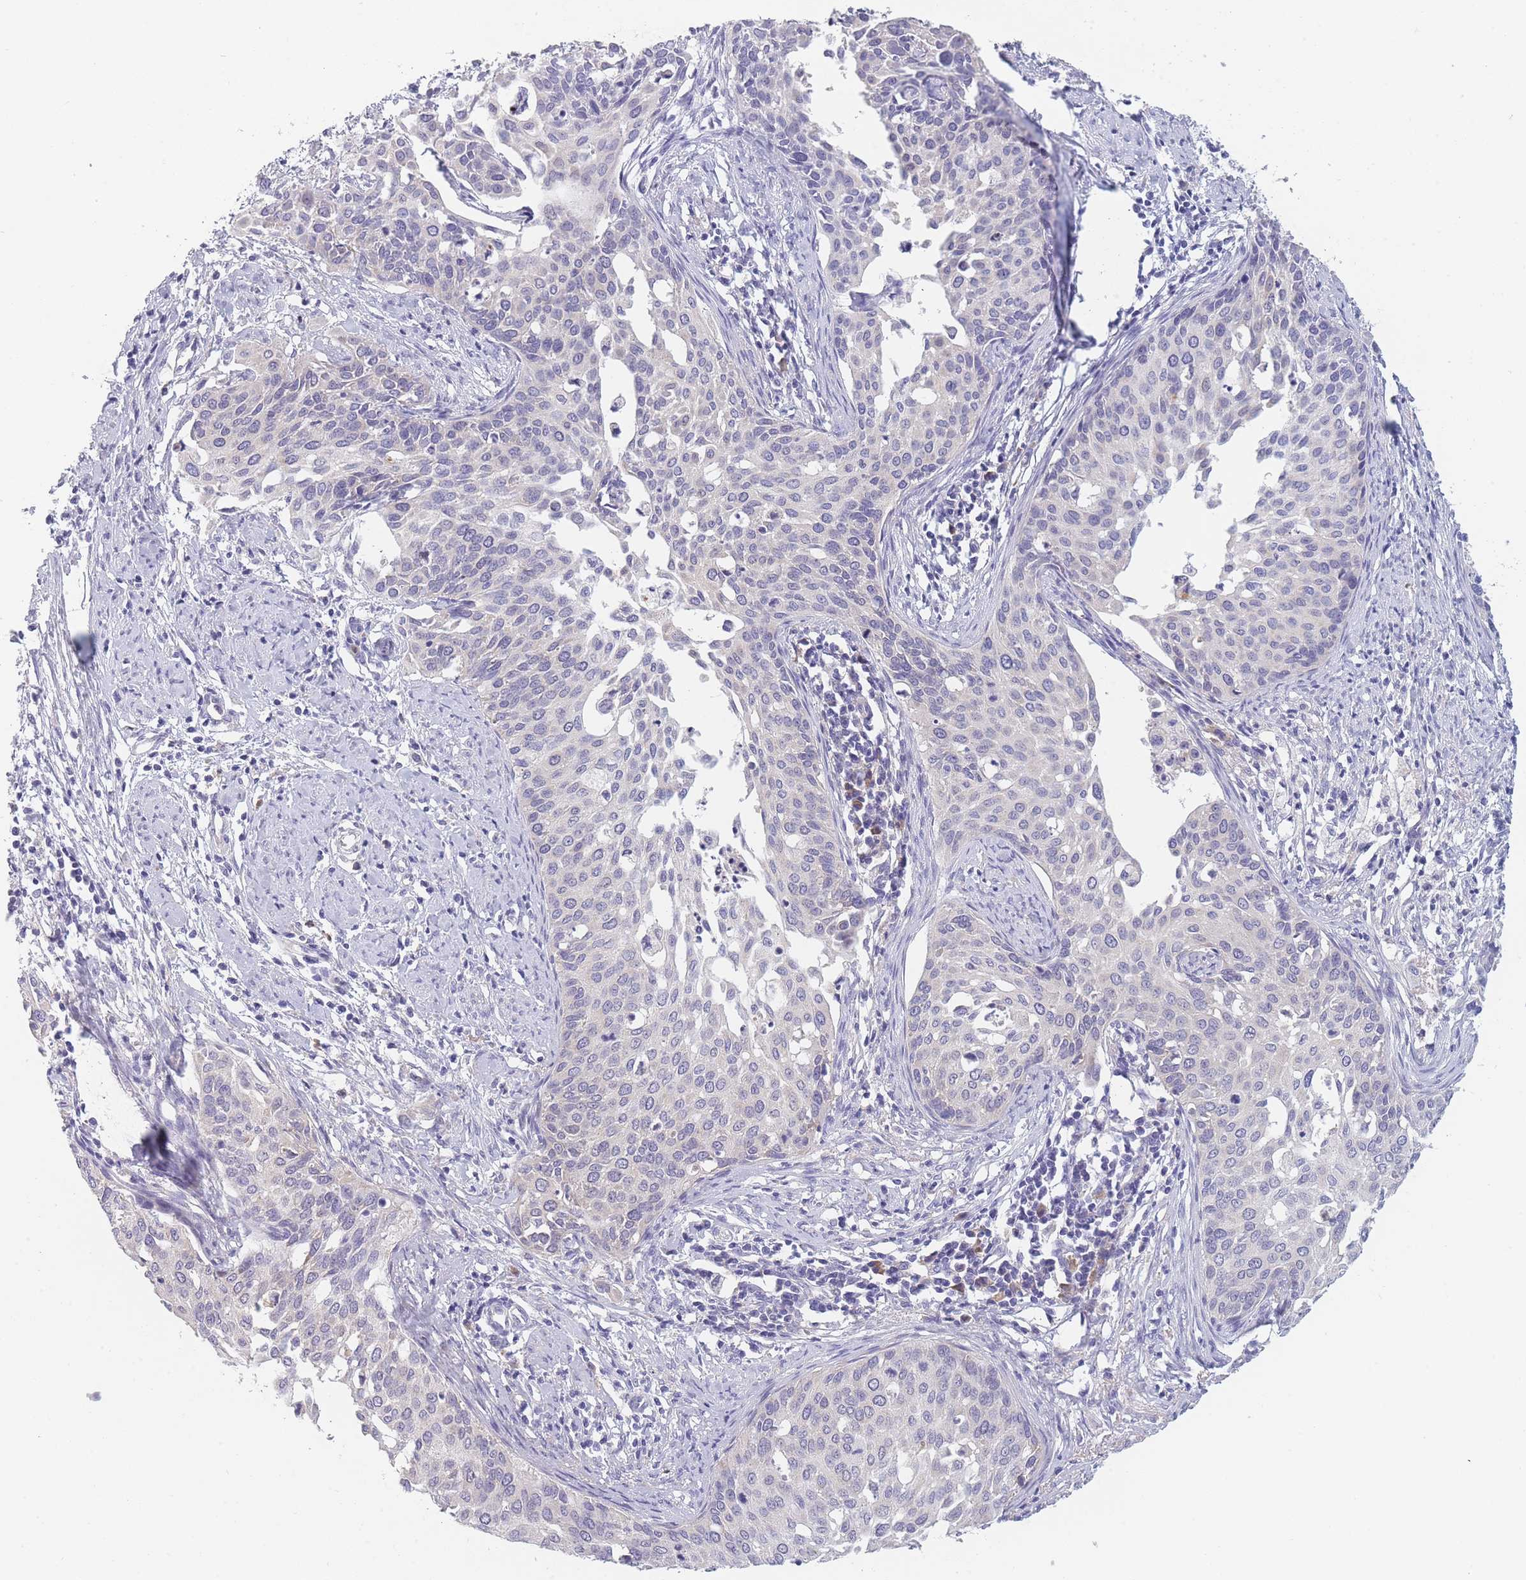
{"staining": {"intensity": "negative", "quantity": "none", "location": "none"}, "tissue": "cervical cancer", "cell_type": "Tumor cells", "image_type": "cancer", "snomed": [{"axis": "morphology", "description": "Squamous cell carcinoma, NOS"}, {"axis": "topography", "description": "Cervix"}], "caption": "This is a micrograph of IHC staining of cervical cancer, which shows no staining in tumor cells. Nuclei are stained in blue.", "gene": "NDUFAF6", "patient": {"sex": "female", "age": 44}}